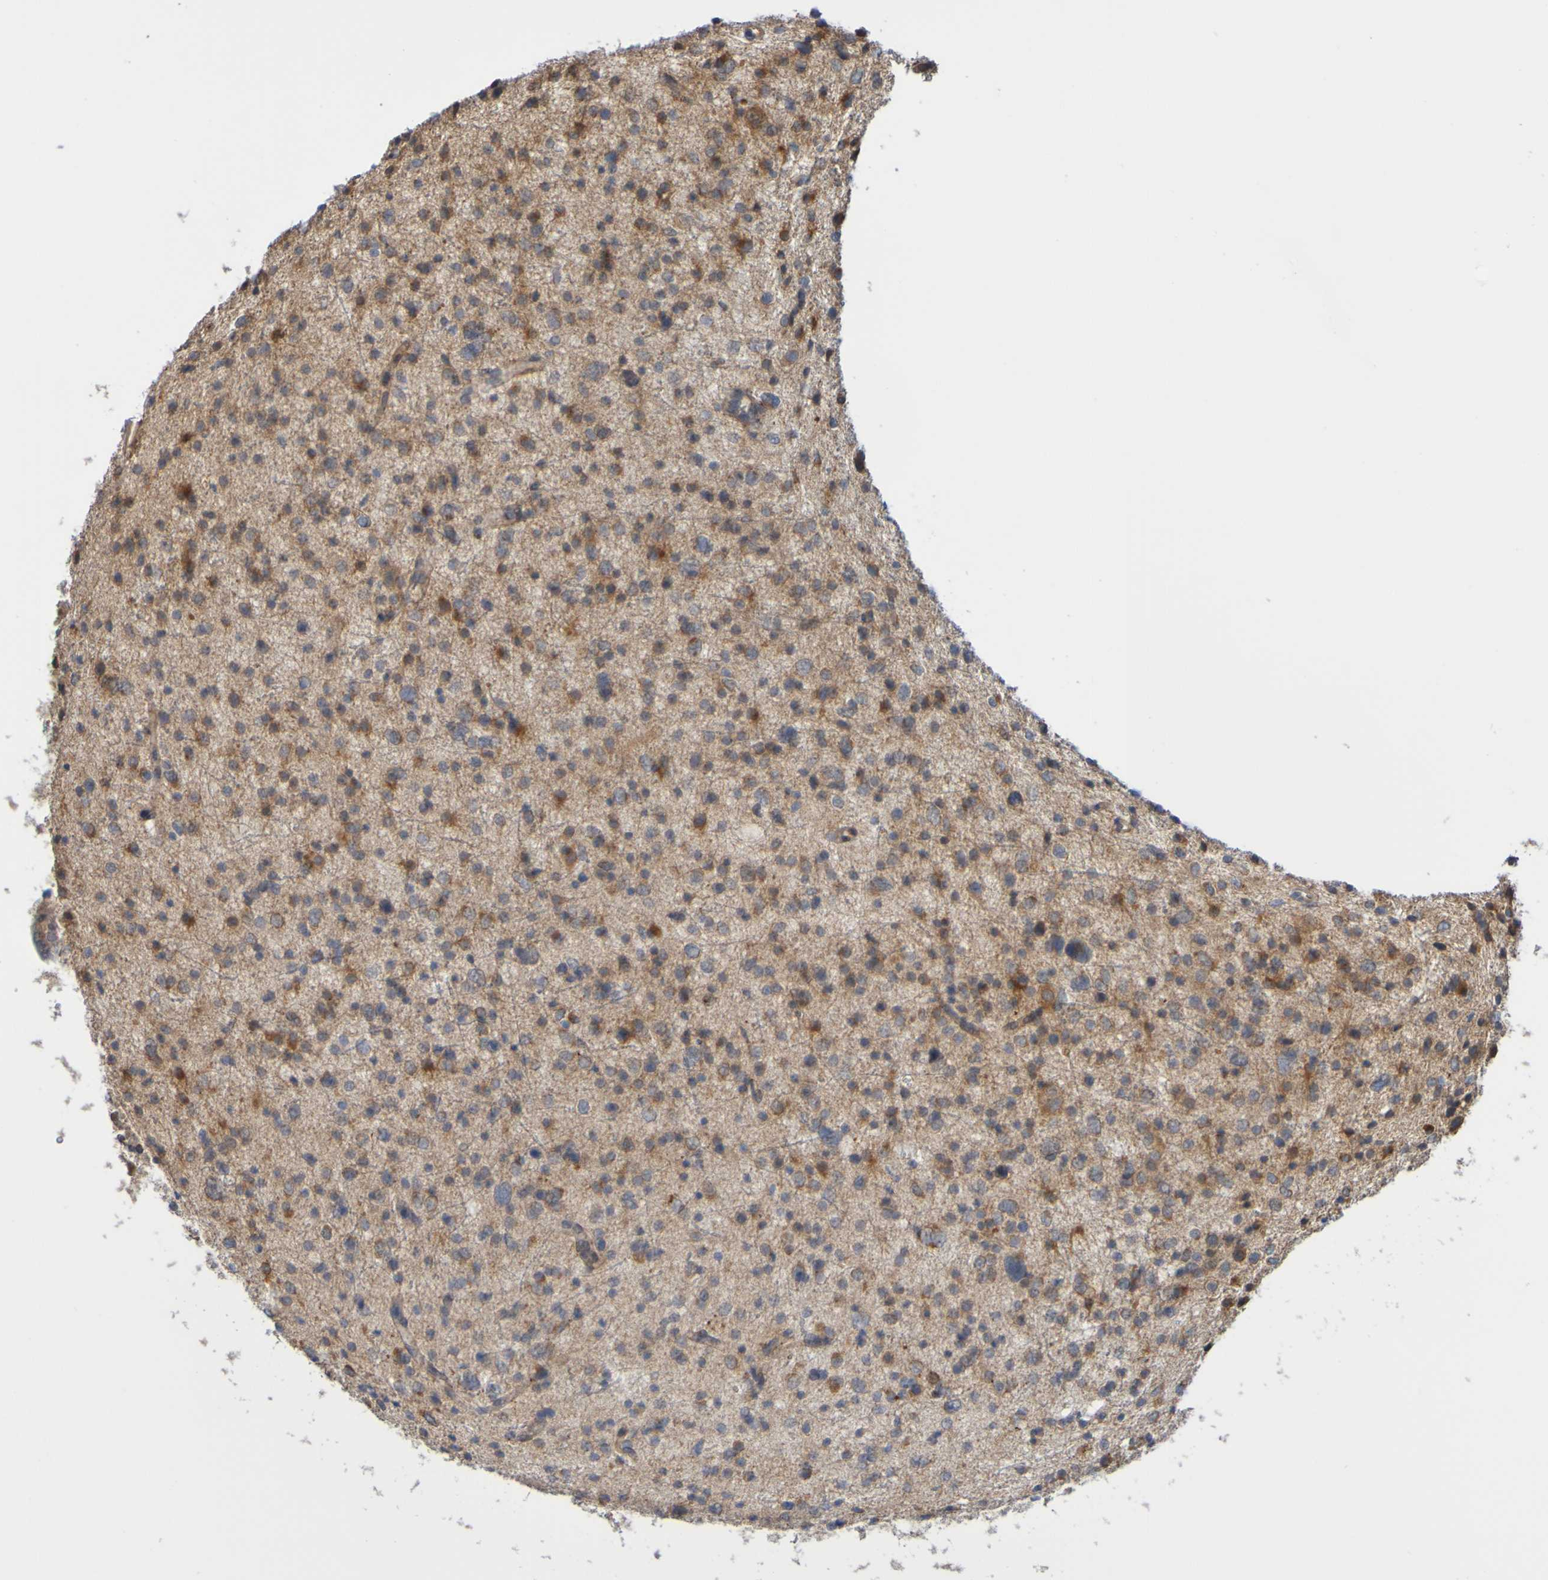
{"staining": {"intensity": "moderate", "quantity": "25%-75%", "location": "cytoplasmic/membranous"}, "tissue": "glioma", "cell_type": "Tumor cells", "image_type": "cancer", "snomed": [{"axis": "morphology", "description": "Glioma, malignant, Low grade"}, {"axis": "topography", "description": "Brain"}], "caption": "A brown stain highlights moderate cytoplasmic/membranous expression of a protein in malignant low-grade glioma tumor cells.", "gene": "NAV2", "patient": {"sex": "female", "age": 37}}